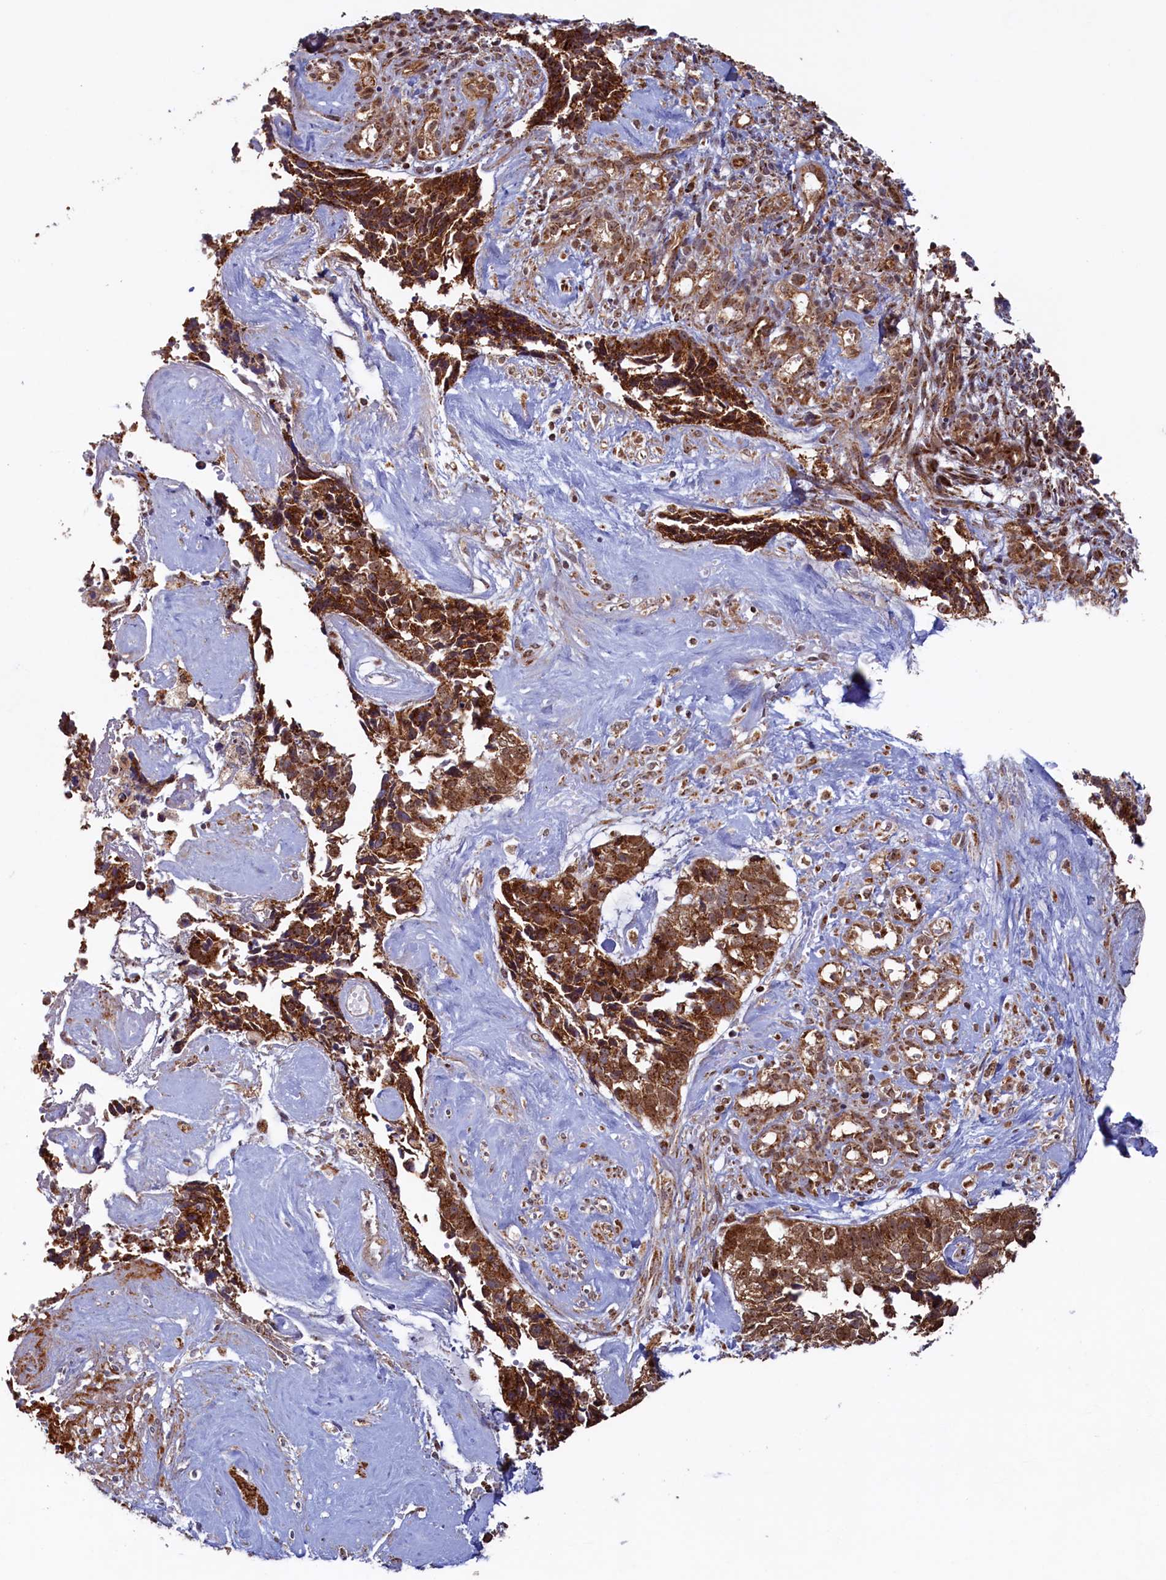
{"staining": {"intensity": "strong", "quantity": "25%-75%", "location": "cytoplasmic/membranous"}, "tissue": "cervical cancer", "cell_type": "Tumor cells", "image_type": "cancer", "snomed": [{"axis": "morphology", "description": "Squamous cell carcinoma, NOS"}, {"axis": "topography", "description": "Cervix"}], "caption": "A brown stain labels strong cytoplasmic/membranous positivity of a protein in cervical cancer tumor cells.", "gene": "UBE3B", "patient": {"sex": "female", "age": 63}}